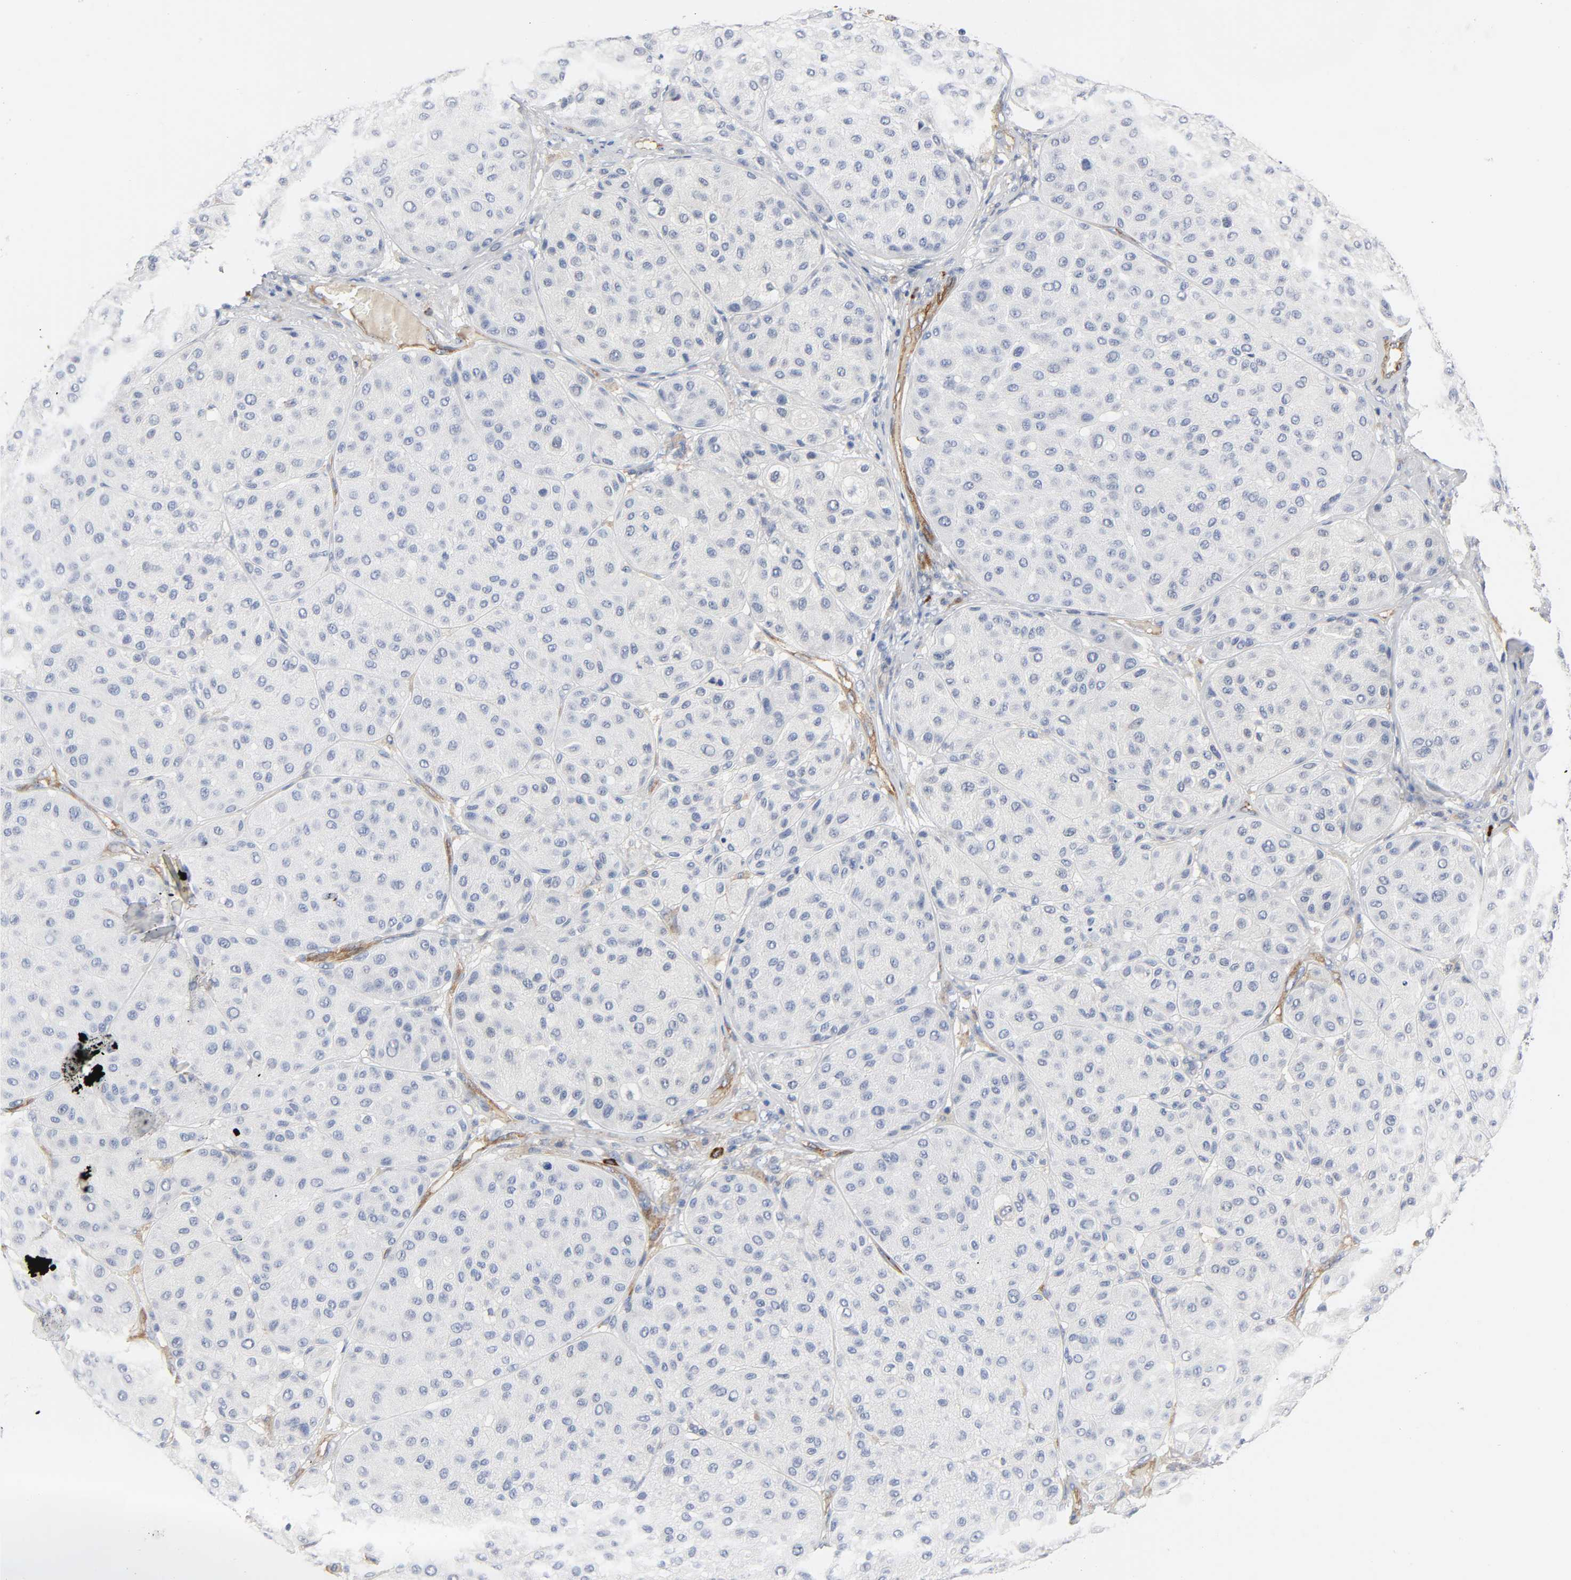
{"staining": {"intensity": "negative", "quantity": "none", "location": "none"}, "tissue": "melanoma", "cell_type": "Tumor cells", "image_type": "cancer", "snomed": [{"axis": "morphology", "description": "Normal tissue, NOS"}, {"axis": "morphology", "description": "Malignant melanoma, Metastatic site"}, {"axis": "topography", "description": "Skin"}], "caption": "Tumor cells are negative for brown protein staining in melanoma.", "gene": "CD2AP", "patient": {"sex": "male", "age": 41}}